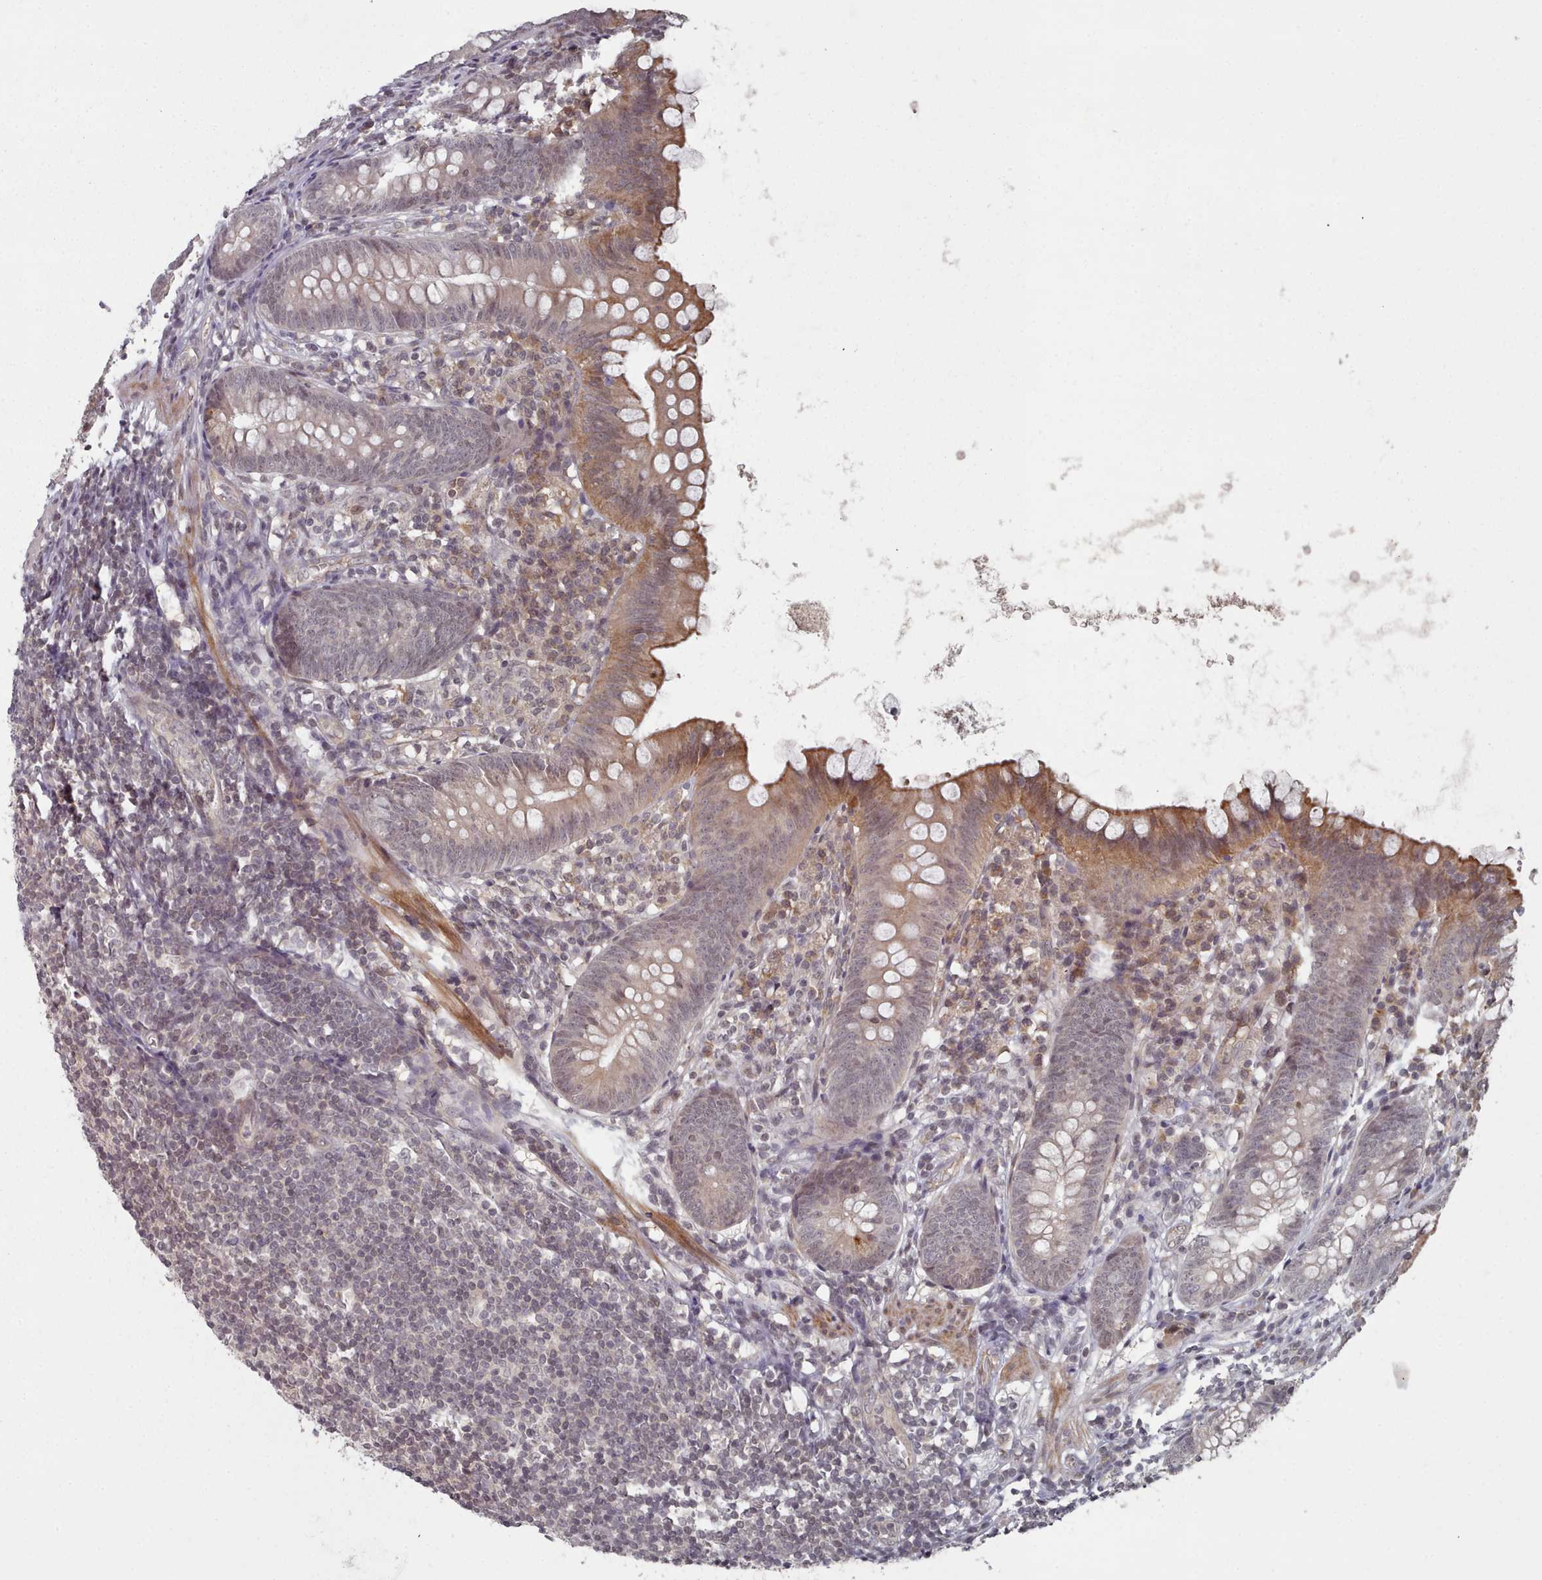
{"staining": {"intensity": "moderate", "quantity": "<25%", "location": "cytoplasmic/membranous"}, "tissue": "appendix", "cell_type": "Glandular cells", "image_type": "normal", "snomed": [{"axis": "morphology", "description": "Normal tissue, NOS"}, {"axis": "topography", "description": "Appendix"}], "caption": "Moderate cytoplasmic/membranous expression is seen in approximately <25% of glandular cells in benign appendix.", "gene": "HYAL3", "patient": {"sex": "female", "age": 62}}